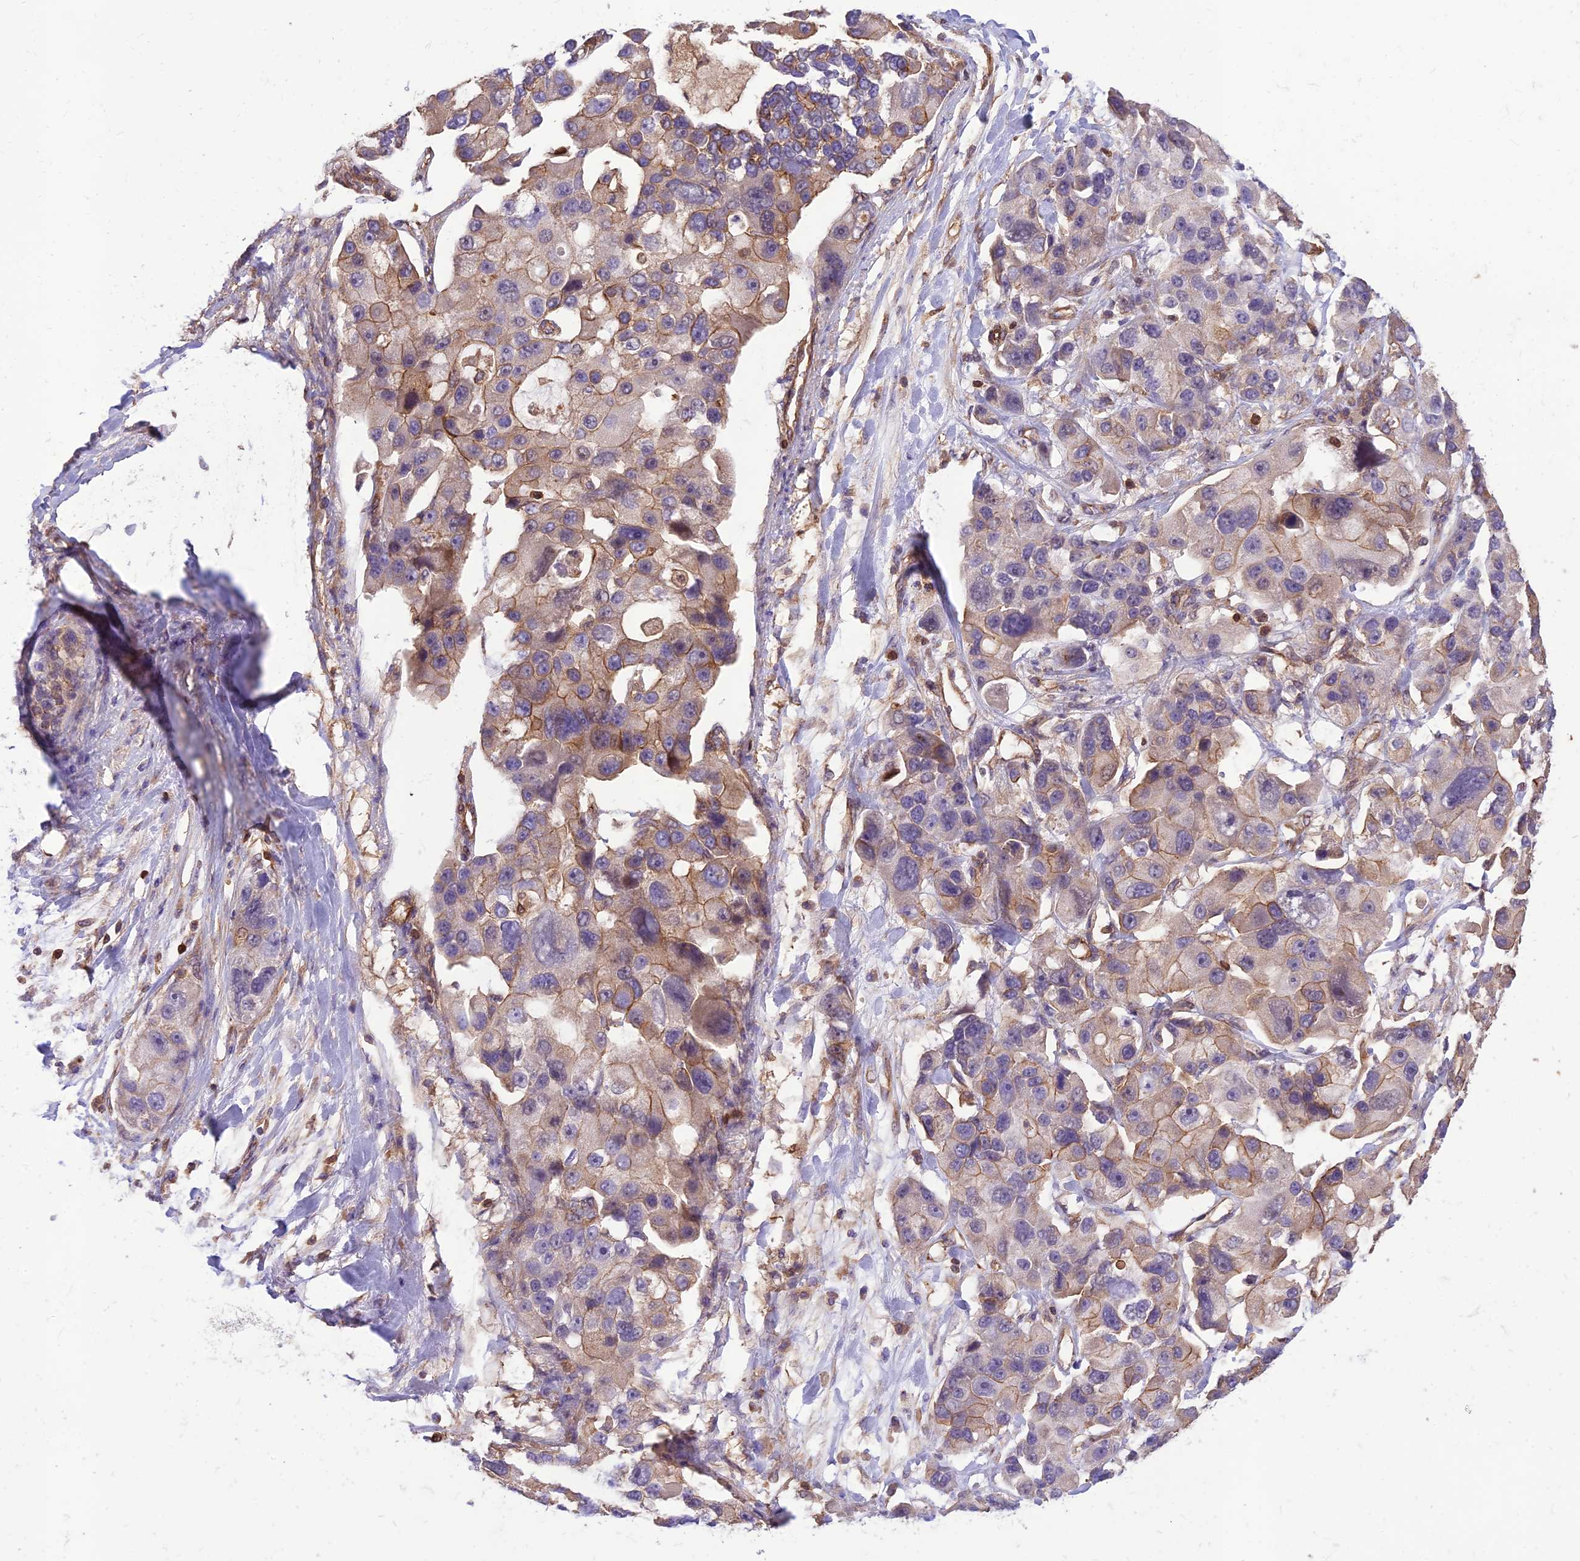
{"staining": {"intensity": "moderate", "quantity": "<25%", "location": "cytoplasmic/membranous"}, "tissue": "lung cancer", "cell_type": "Tumor cells", "image_type": "cancer", "snomed": [{"axis": "morphology", "description": "Adenocarcinoma, NOS"}, {"axis": "topography", "description": "Lung"}], "caption": "DAB immunohistochemical staining of adenocarcinoma (lung) demonstrates moderate cytoplasmic/membranous protein expression in approximately <25% of tumor cells.", "gene": "HPSE2", "patient": {"sex": "female", "age": 54}}